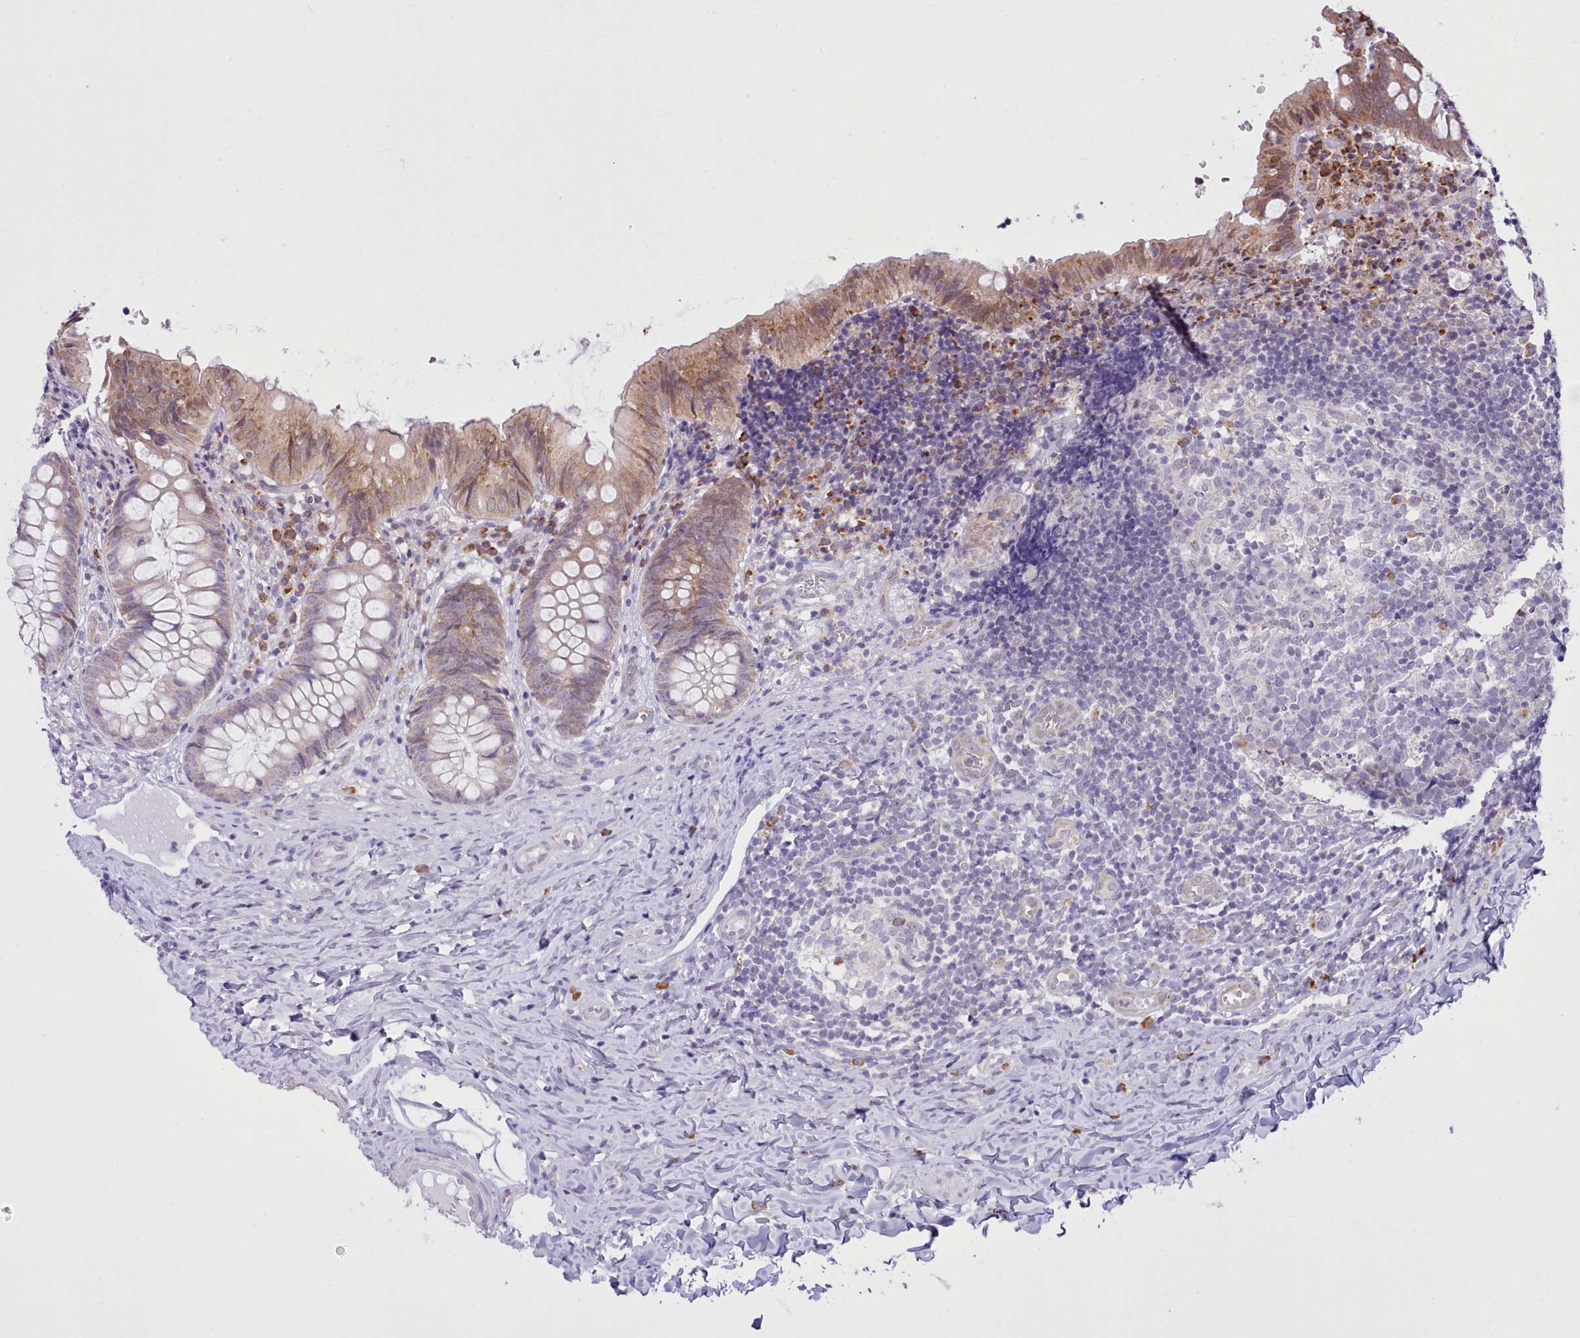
{"staining": {"intensity": "weak", "quantity": ">75%", "location": "cytoplasmic/membranous"}, "tissue": "appendix", "cell_type": "Glandular cells", "image_type": "normal", "snomed": [{"axis": "morphology", "description": "Normal tissue, NOS"}, {"axis": "topography", "description": "Appendix"}], "caption": "An image showing weak cytoplasmic/membranous expression in approximately >75% of glandular cells in benign appendix, as visualized by brown immunohistochemical staining.", "gene": "SEC61B", "patient": {"sex": "male", "age": 8}}